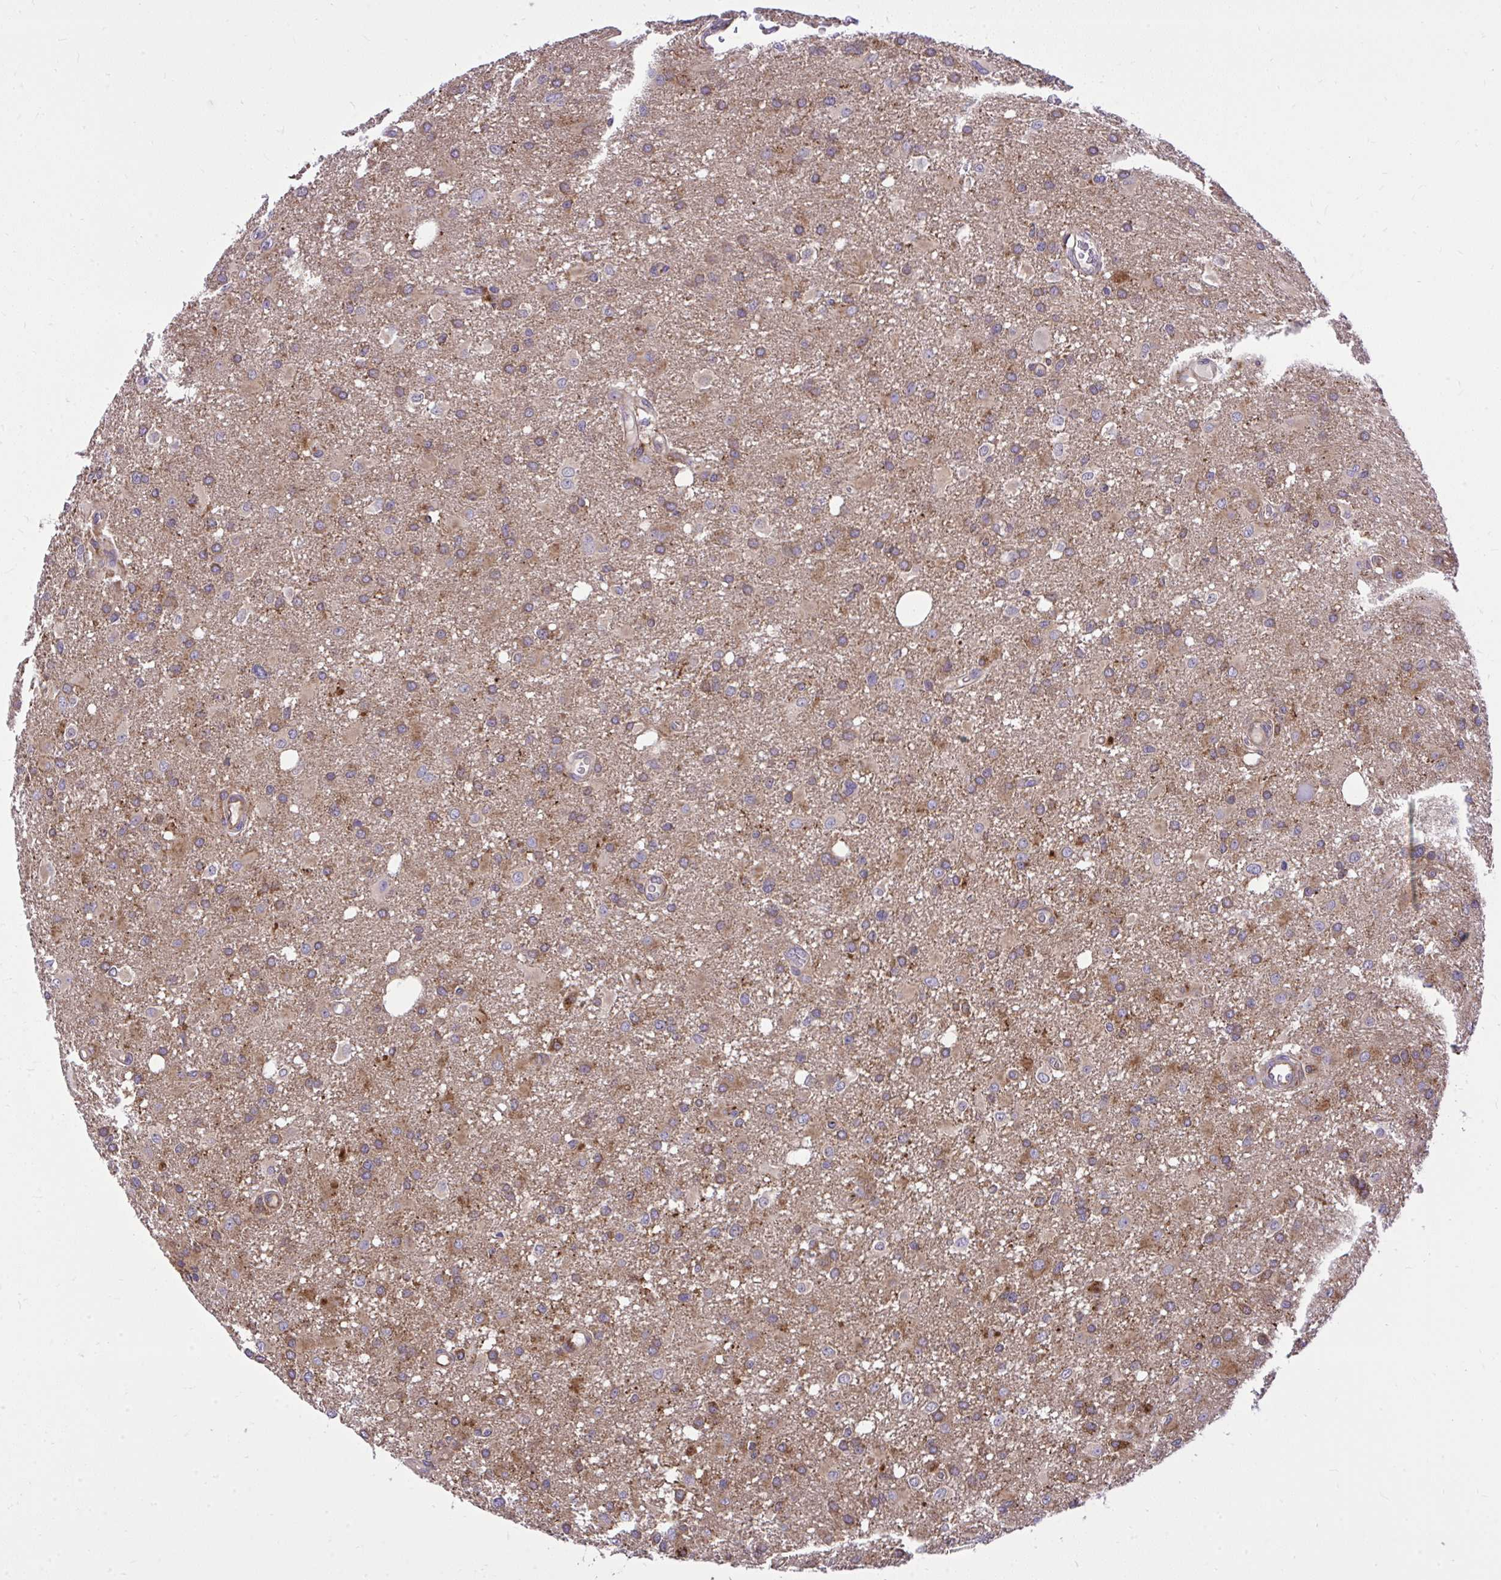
{"staining": {"intensity": "weak", "quantity": ">75%", "location": "cytoplasmic/membranous"}, "tissue": "glioma", "cell_type": "Tumor cells", "image_type": "cancer", "snomed": [{"axis": "morphology", "description": "Glioma, malignant, High grade"}, {"axis": "topography", "description": "Brain"}], "caption": "Protein staining exhibits weak cytoplasmic/membranous expression in about >75% of tumor cells in high-grade glioma (malignant). The staining is performed using DAB (3,3'-diaminobenzidine) brown chromogen to label protein expression. The nuclei are counter-stained blue using hematoxylin.", "gene": "PAIP2", "patient": {"sex": "male", "age": 53}}